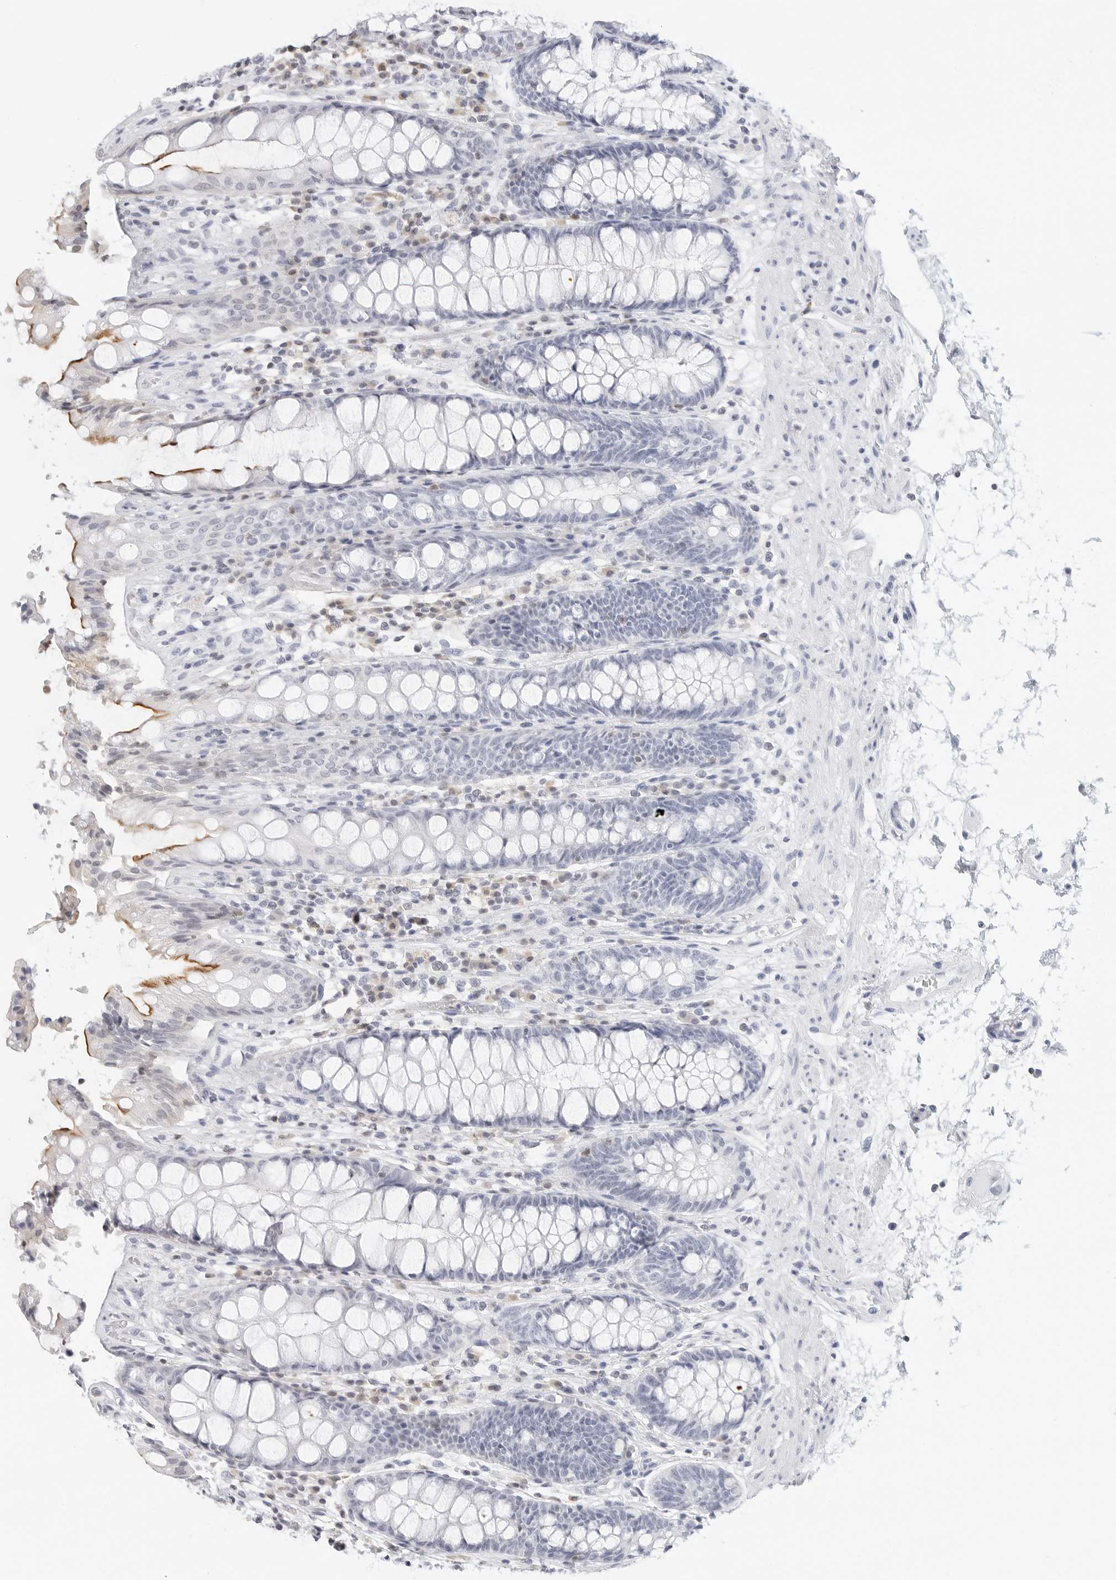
{"staining": {"intensity": "strong", "quantity": "<25%", "location": "cytoplasmic/membranous"}, "tissue": "rectum", "cell_type": "Glandular cells", "image_type": "normal", "snomed": [{"axis": "morphology", "description": "Normal tissue, NOS"}, {"axis": "topography", "description": "Rectum"}], "caption": "DAB immunohistochemical staining of unremarkable human rectum reveals strong cytoplasmic/membranous protein staining in about <25% of glandular cells. (DAB IHC, brown staining for protein, blue staining for nuclei).", "gene": "SLC9A3R1", "patient": {"sex": "male", "age": 64}}